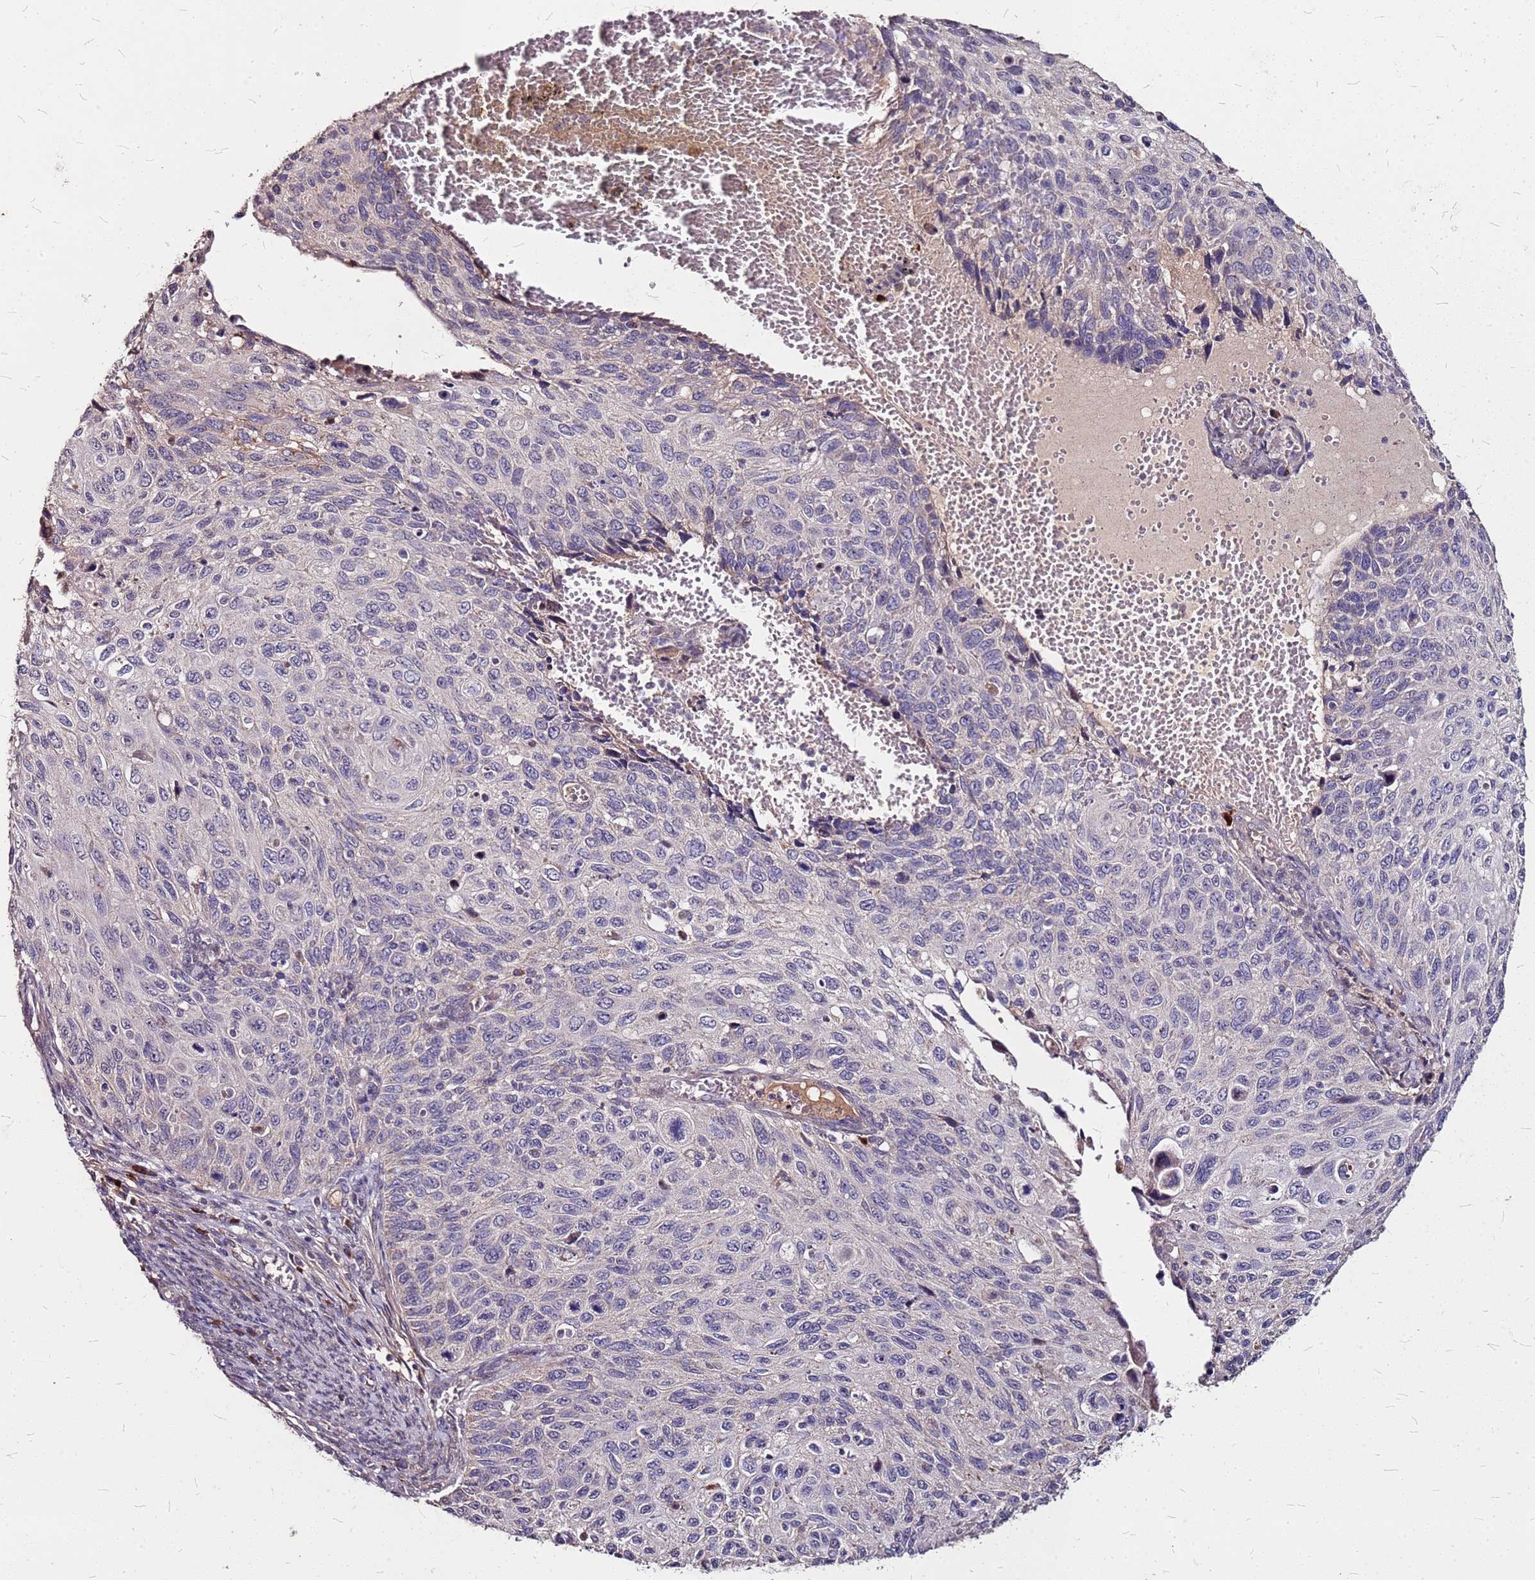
{"staining": {"intensity": "negative", "quantity": "none", "location": "none"}, "tissue": "cervical cancer", "cell_type": "Tumor cells", "image_type": "cancer", "snomed": [{"axis": "morphology", "description": "Squamous cell carcinoma, NOS"}, {"axis": "topography", "description": "Cervix"}], "caption": "Immunohistochemistry of human cervical squamous cell carcinoma displays no expression in tumor cells.", "gene": "DCDC2C", "patient": {"sex": "female", "age": 70}}